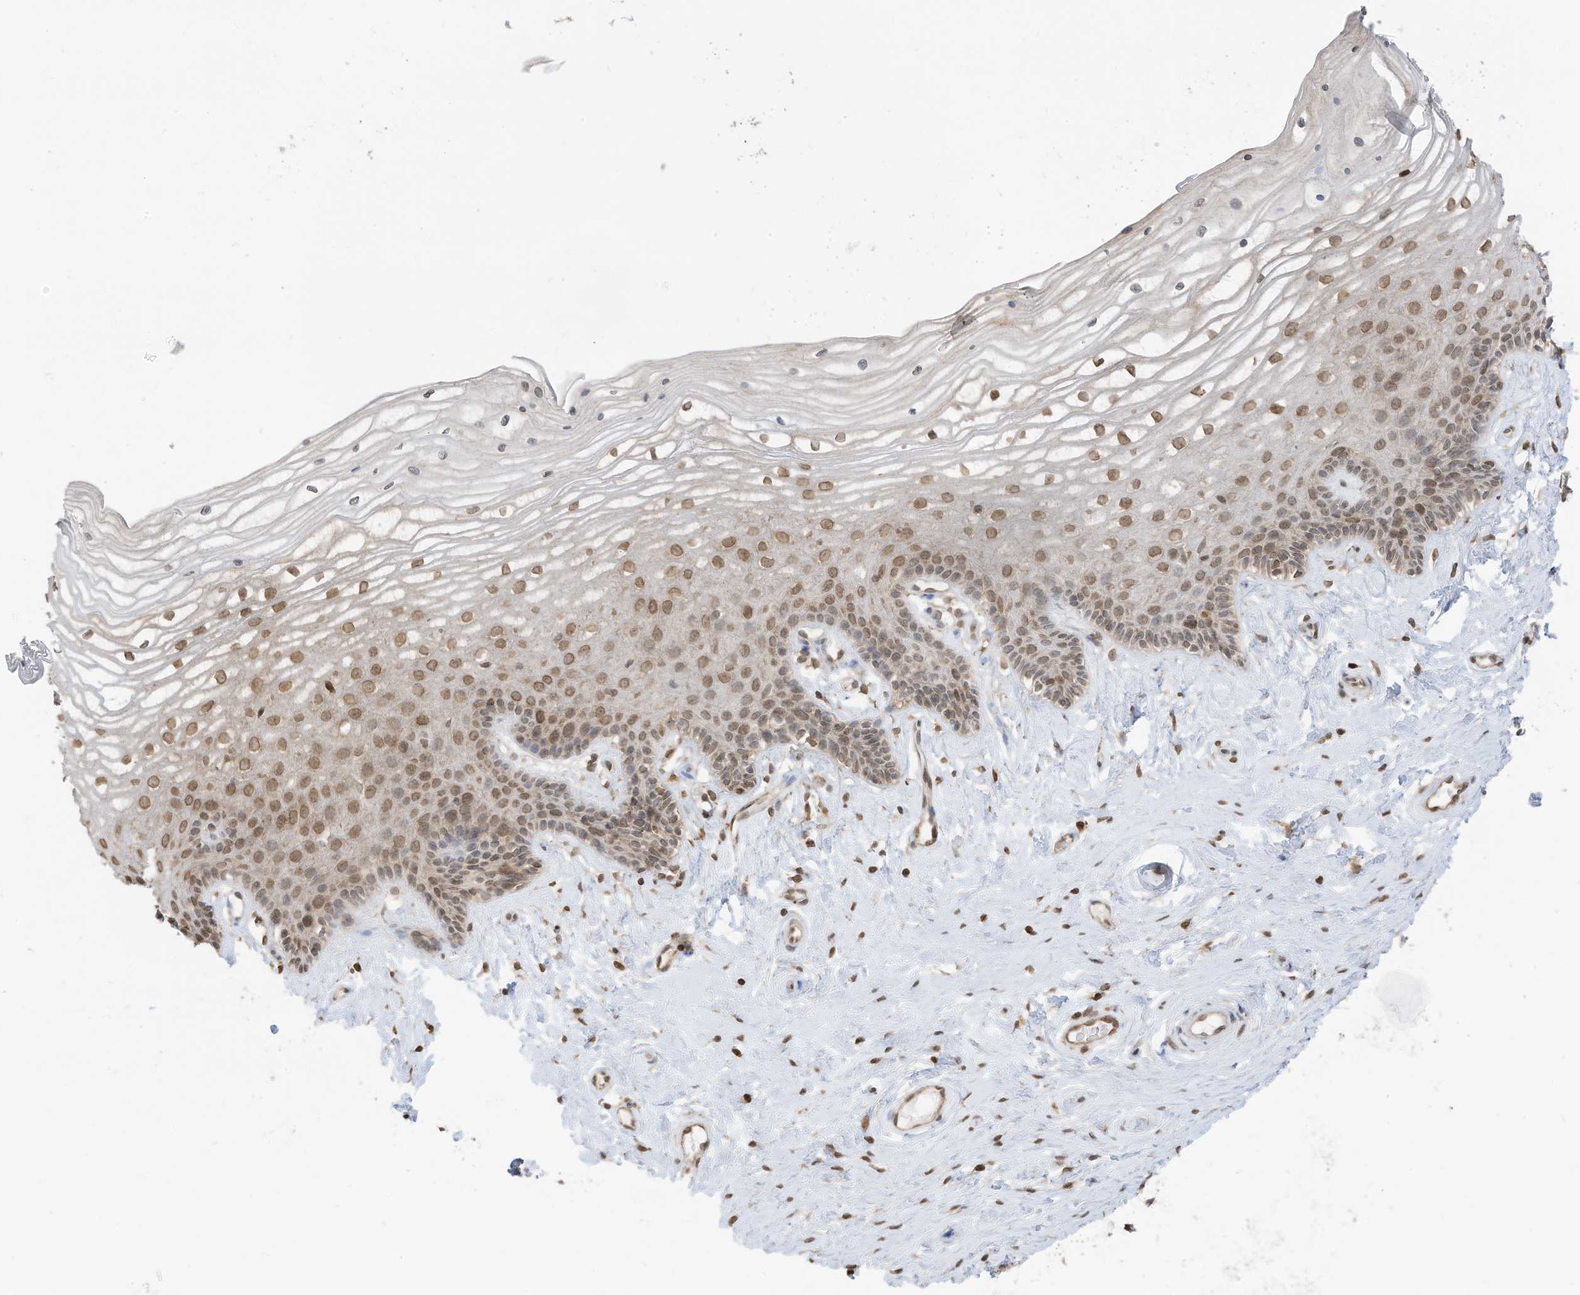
{"staining": {"intensity": "weak", "quantity": ">75%", "location": "nuclear"}, "tissue": "vagina", "cell_type": "Squamous epithelial cells", "image_type": "normal", "snomed": [{"axis": "morphology", "description": "Normal tissue, NOS"}, {"axis": "topography", "description": "Vagina"}, {"axis": "topography", "description": "Cervix"}], "caption": "DAB (3,3'-diaminobenzidine) immunohistochemical staining of unremarkable human vagina reveals weak nuclear protein staining in about >75% of squamous epithelial cells.", "gene": "KPNB1", "patient": {"sex": "female", "age": 40}}